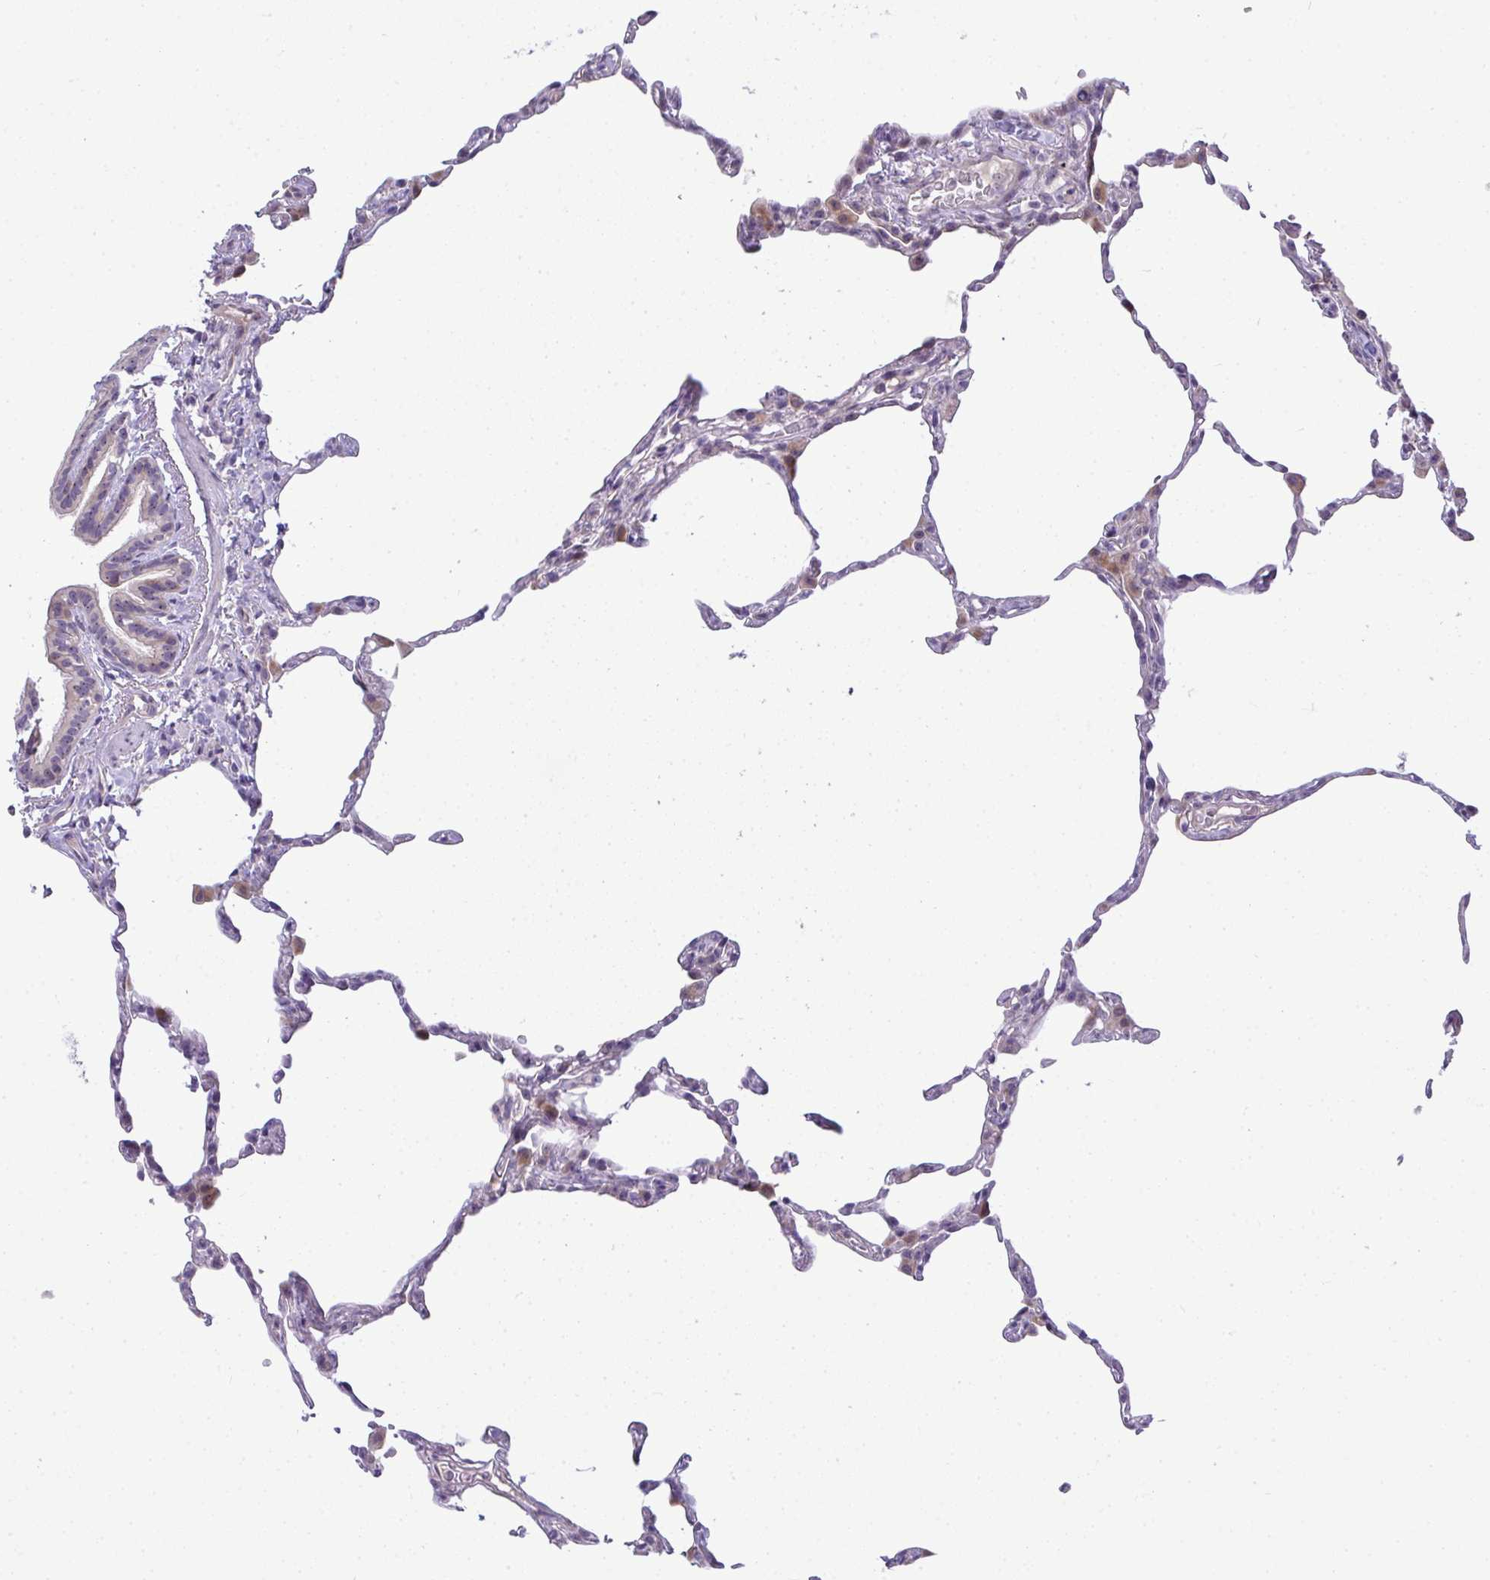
{"staining": {"intensity": "negative", "quantity": "none", "location": "none"}, "tissue": "lung", "cell_type": "Alveolar cells", "image_type": "normal", "snomed": [{"axis": "morphology", "description": "Normal tissue, NOS"}, {"axis": "topography", "description": "Lung"}], "caption": "The micrograph exhibits no staining of alveolar cells in benign lung. The staining was performed using DAB (3,3'-diaminobenzidine) to visualize the protein expression in brown, while the nuclei were stained in blue with hematoxylin (Magnification: 20x).", "gene": "NT5C1A", "patient": {"sex": "female", "age": 57}}